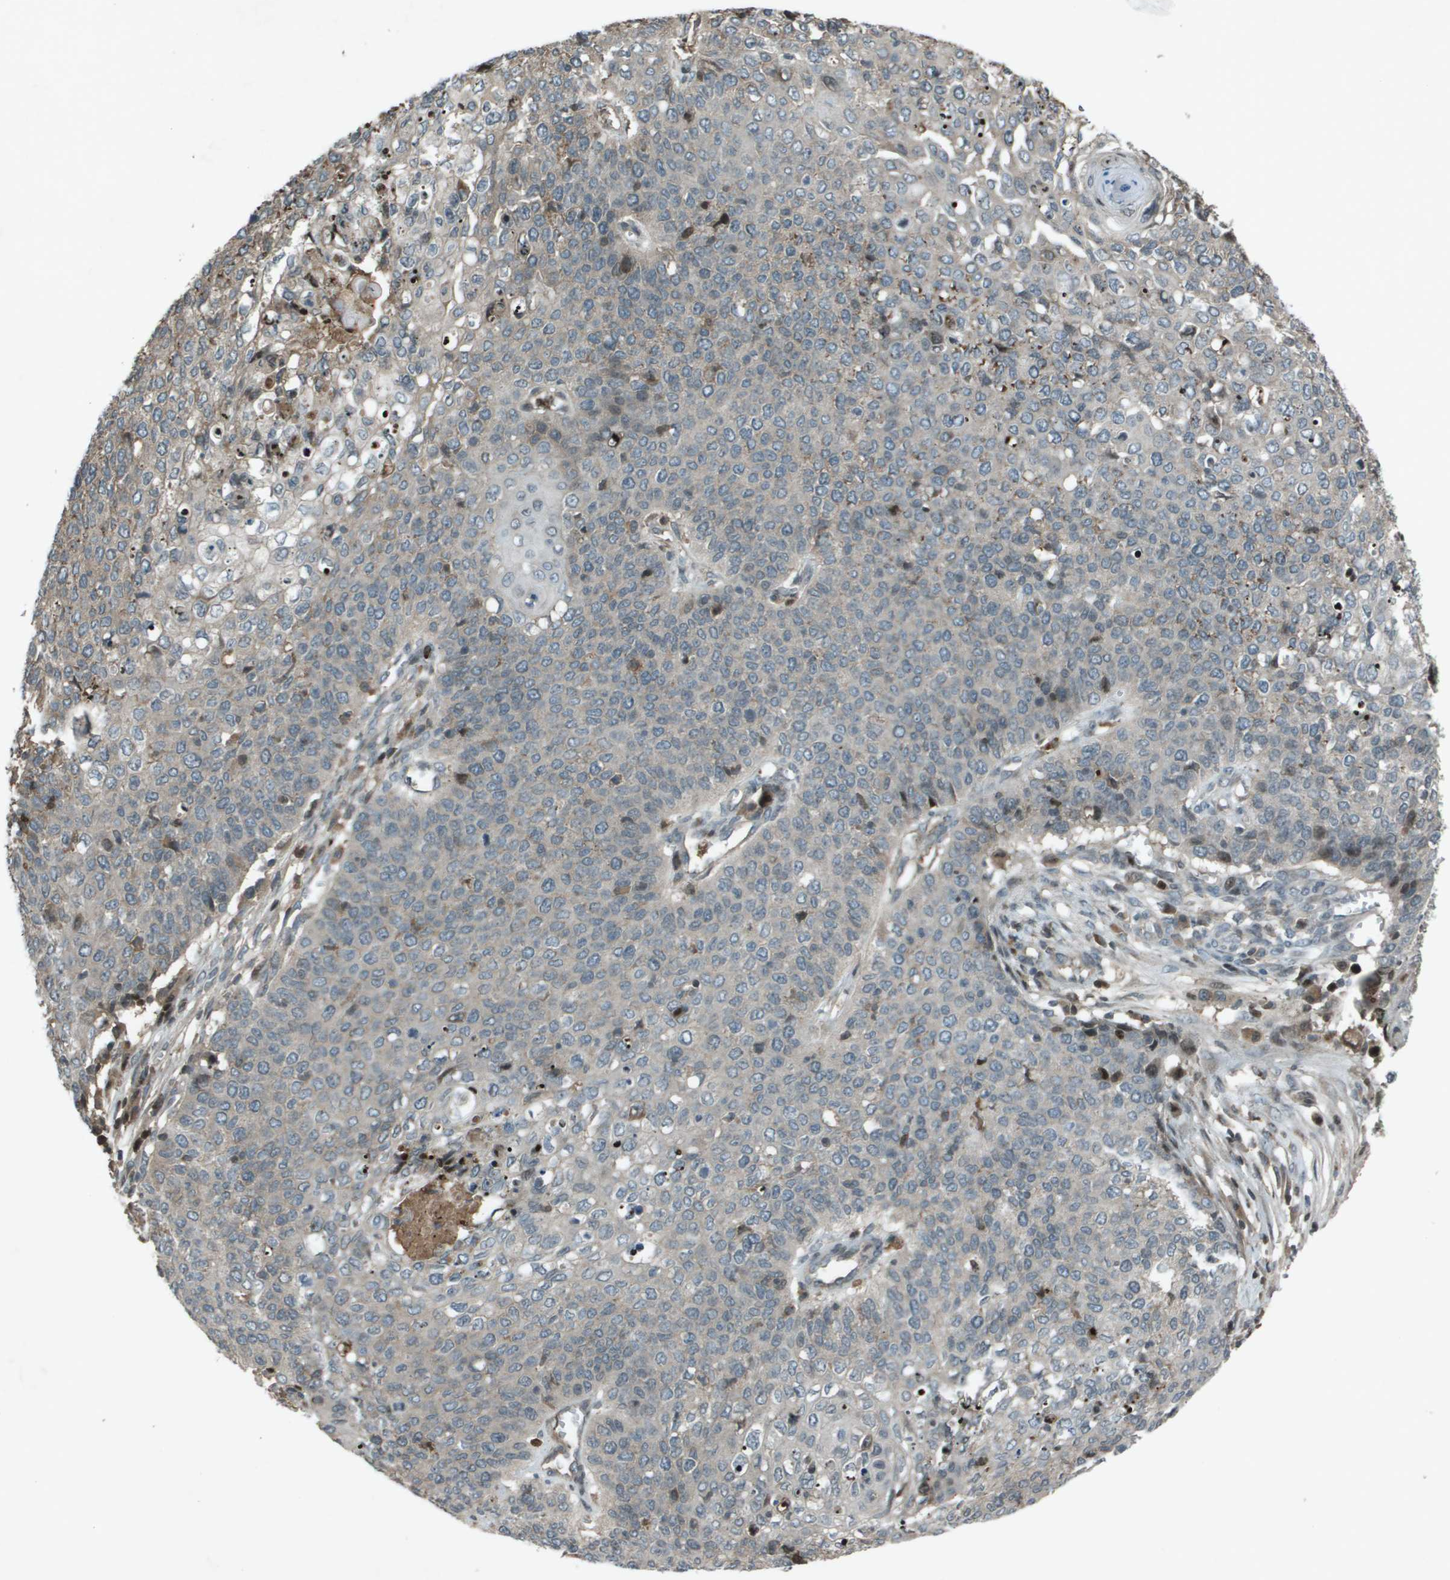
{"staining": {"intensity": "negative", "quantity": "none", "location": "none"}, "tissue": "cervical cancer", "cell_type": "Tumor cells", "image_type": "cancer", "snomed": [{"axis": "morphology", "description": "Squamous cell carcinoma, NOS"}, {"axis": "topography", "description": "Cervix"}], "caption": "Histopathology image shows no protein positivity in tumor cells of squamous cell carcinoma (cervical) tissue. The staining was performed using DAB (3,3'-diaminobenzidine) to visualize the protein expression in brown, while the nuclei were stained in blue with hematoxylin (Magnification: 20x).", "gene": "CXCL12", "patient": {"sex": "female", "age": 39}}